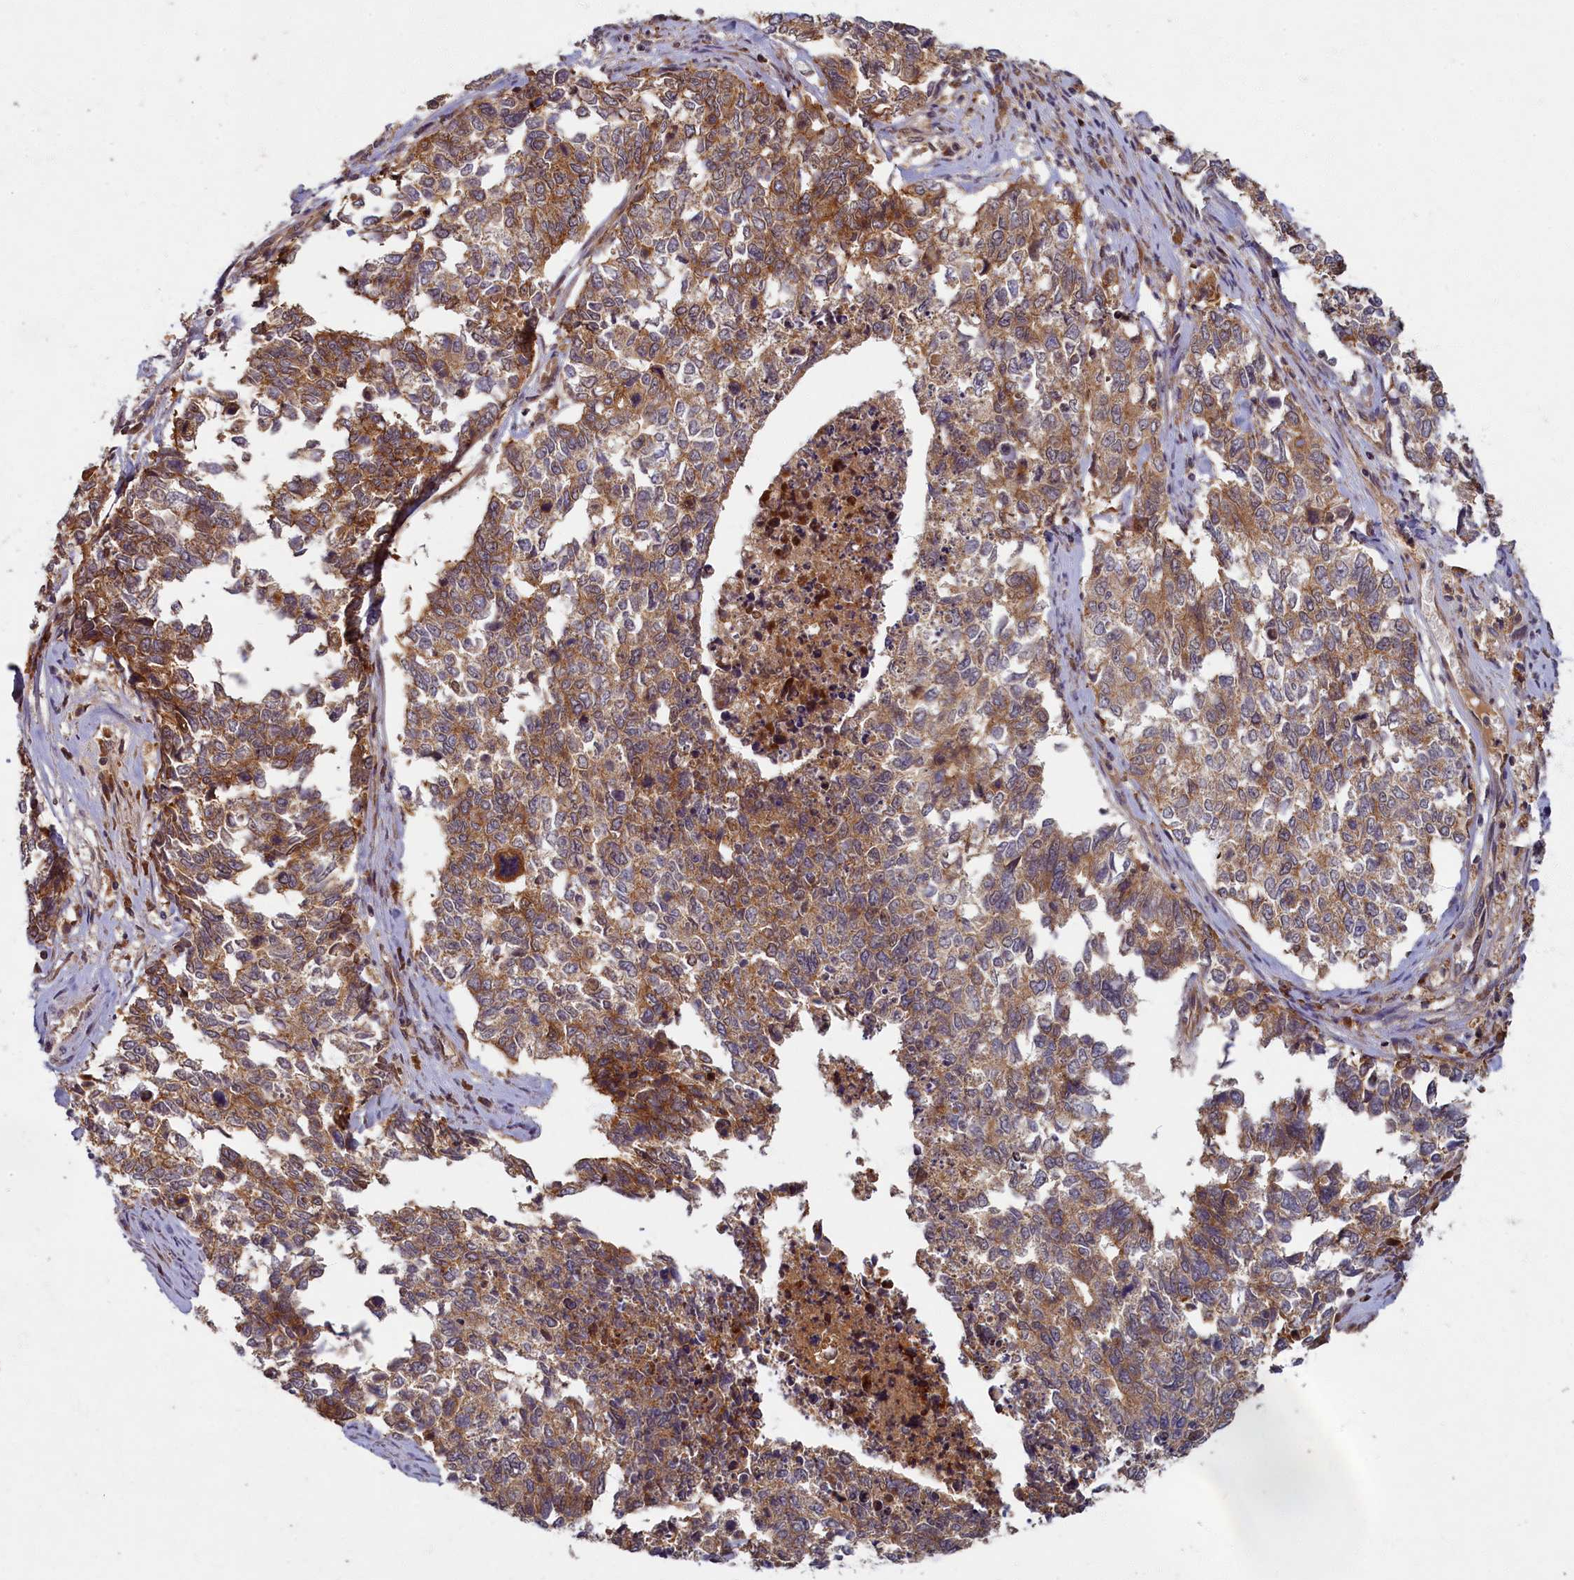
{"staining": {"intensity": "moderate", "quantity": ">75%", "location": "cytoplasmic/membranous"}, "tissue": "cervical cancer", "cell_type": "Tumor cells", "image_type": "cancer", "snomed": [{"axis": "morphology", "description": "Squamous cell carcinoma, NOS"}, {"axis": "topography", "description": "Cervix"}], "caption": "IHC photomicrograph of neoplastic tissue: squamous cell carcinoma (cervical) stained using immunohistochemistry reveals medium levels of moderate protein expression localized specifically in the cytoplasmic/membranous of tumor cells, appearing as a cytoplasmic/membranous brown color.", "gene": "BICD1", "patient": {"sex": "female", "age": 63}}